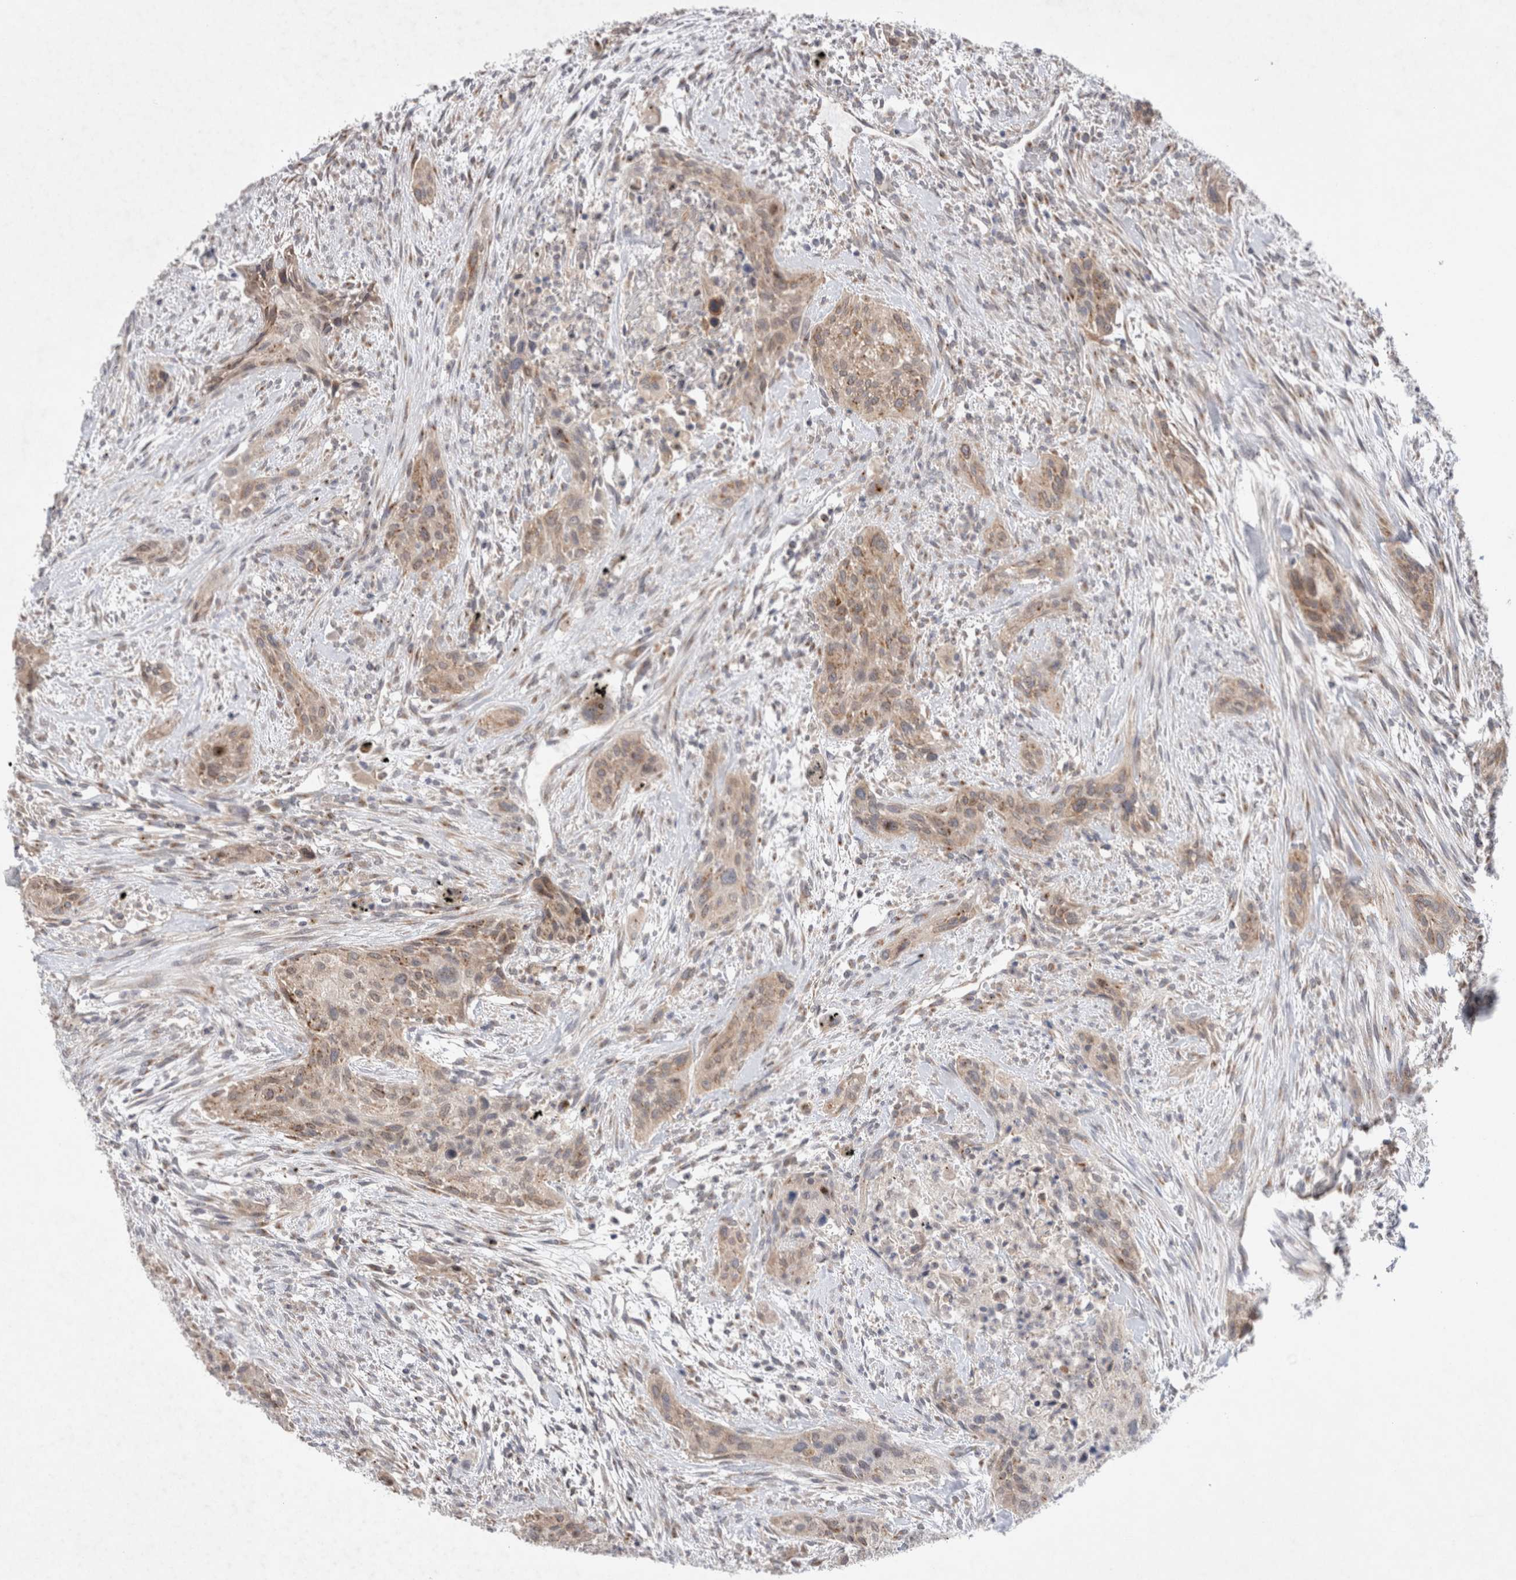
{"staining": {"intensity": "weak", "quantity": ">75%", "location": "cytoplasmic/membranous"}, "tissue": "urothelial cancer", "cell_type": "Tumor cells", "image_type": "cancer", "snomed": [{"axis": "morphology", "description": "Urothelial carcinoma, High grade"}, {"axis": "topography", "description": "Urinary bladder"}], "caption": "Immunohistochemistry (IHC) (DAB (3,3'-diaminobenzidine)) staining of human urothelial carcinoma (high-grade) exhibits weak cytoplasmic/membranous protein positivity in about >75% of tumor cells.", "gene": "BICD2", "patient": {"sex": "male", "age": 35}}